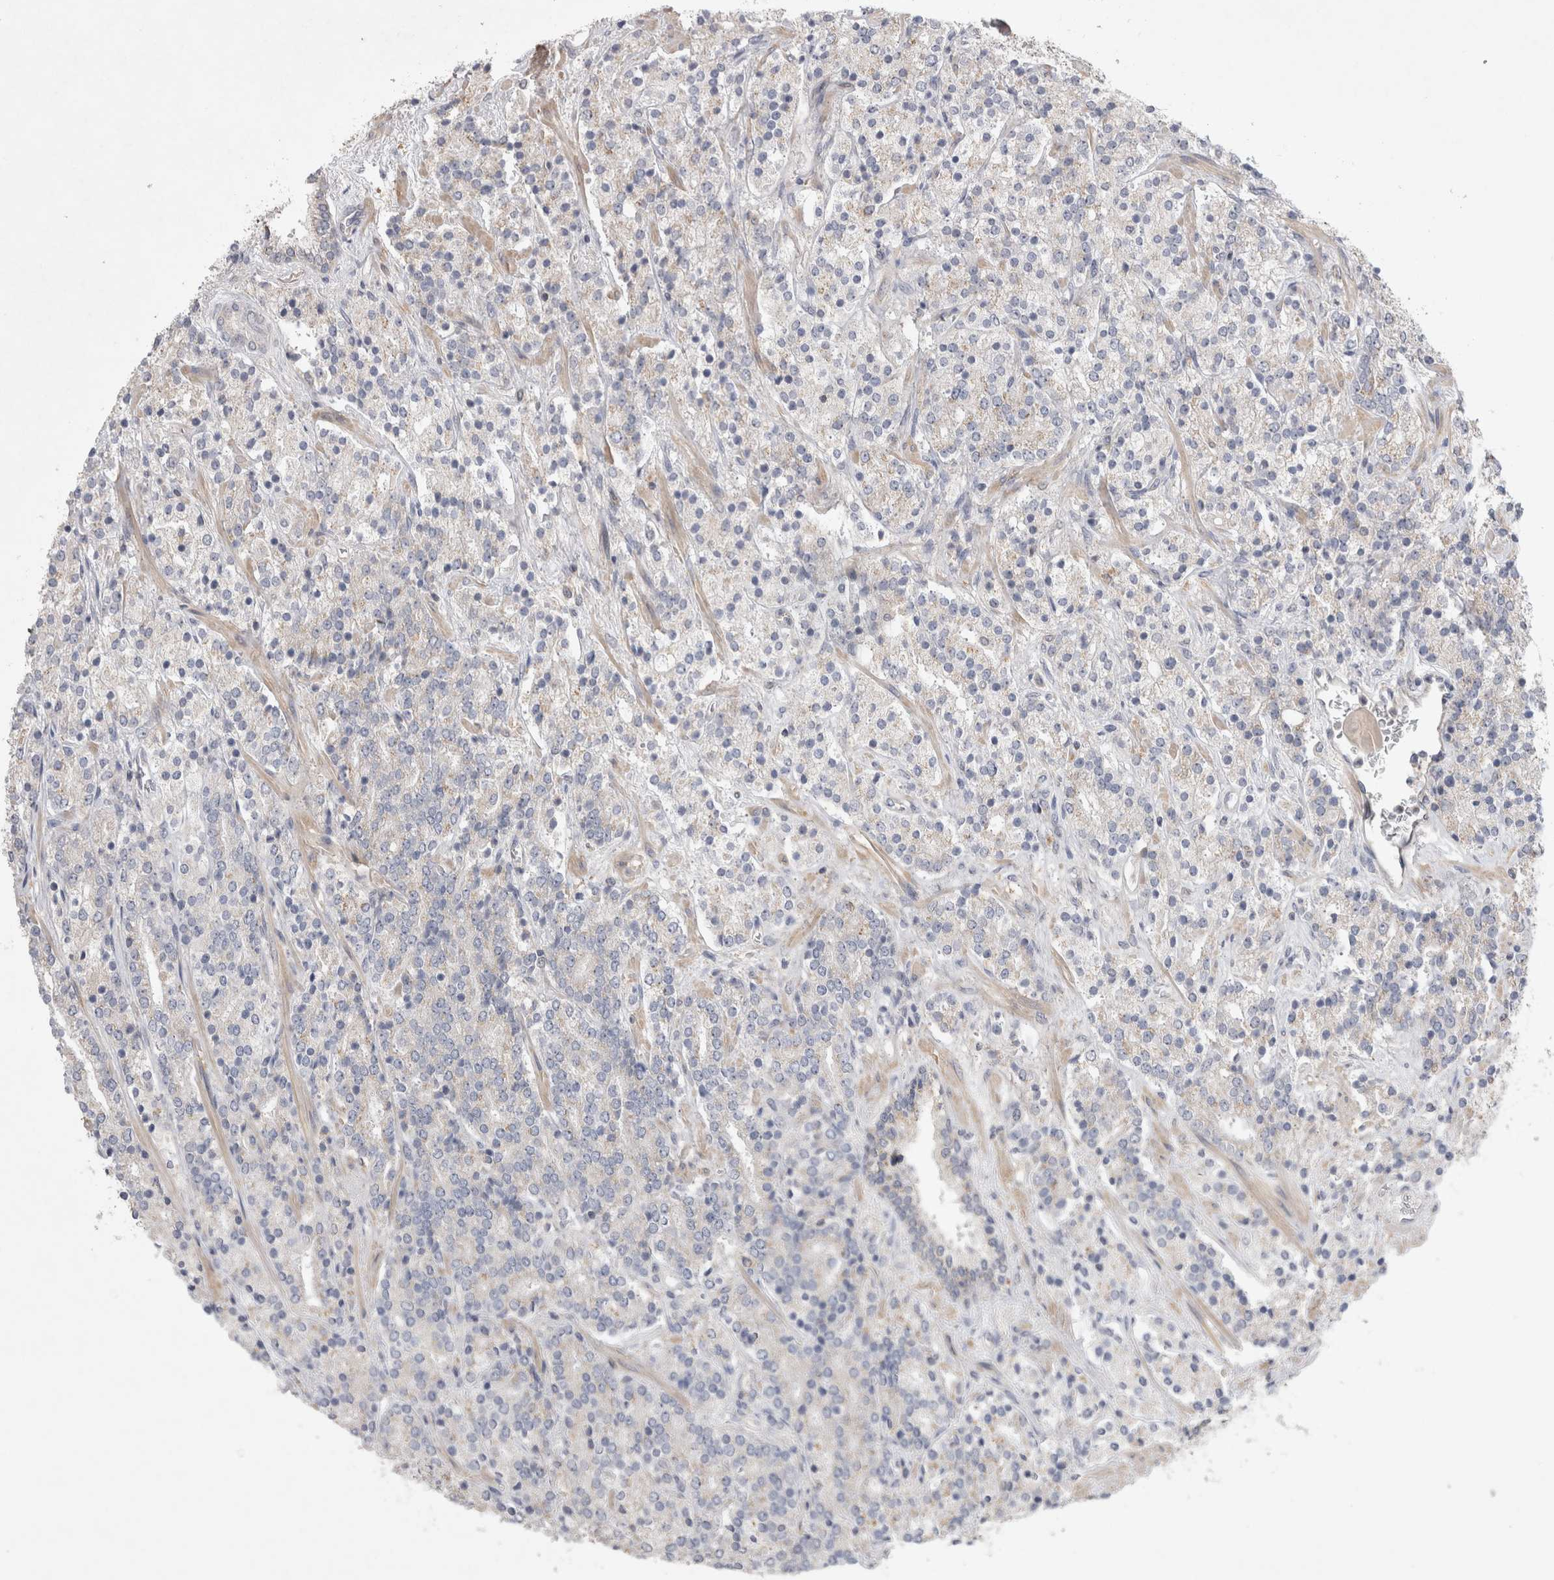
{"staining": {"intensity": "negative", "quantity": "none", "location": "none"}, "tissue": "prostate cancer", "cell_type": "Tumor cells", "image_type": "cancer", "snomed": [{"axis": "morphology", "description": "Adenocarcinoma, High grade"}, {"axis": "topography", "description": "Prostate"}], "caption": "Immunohistochemistry photomicrograph of human high-grade adenocarcinoma (prostate) stained for a protein (brown), which exhibits no staining in tumor cells.", "gene": "SRD5A3", "patient": {"sex": "male", "age": 71}}